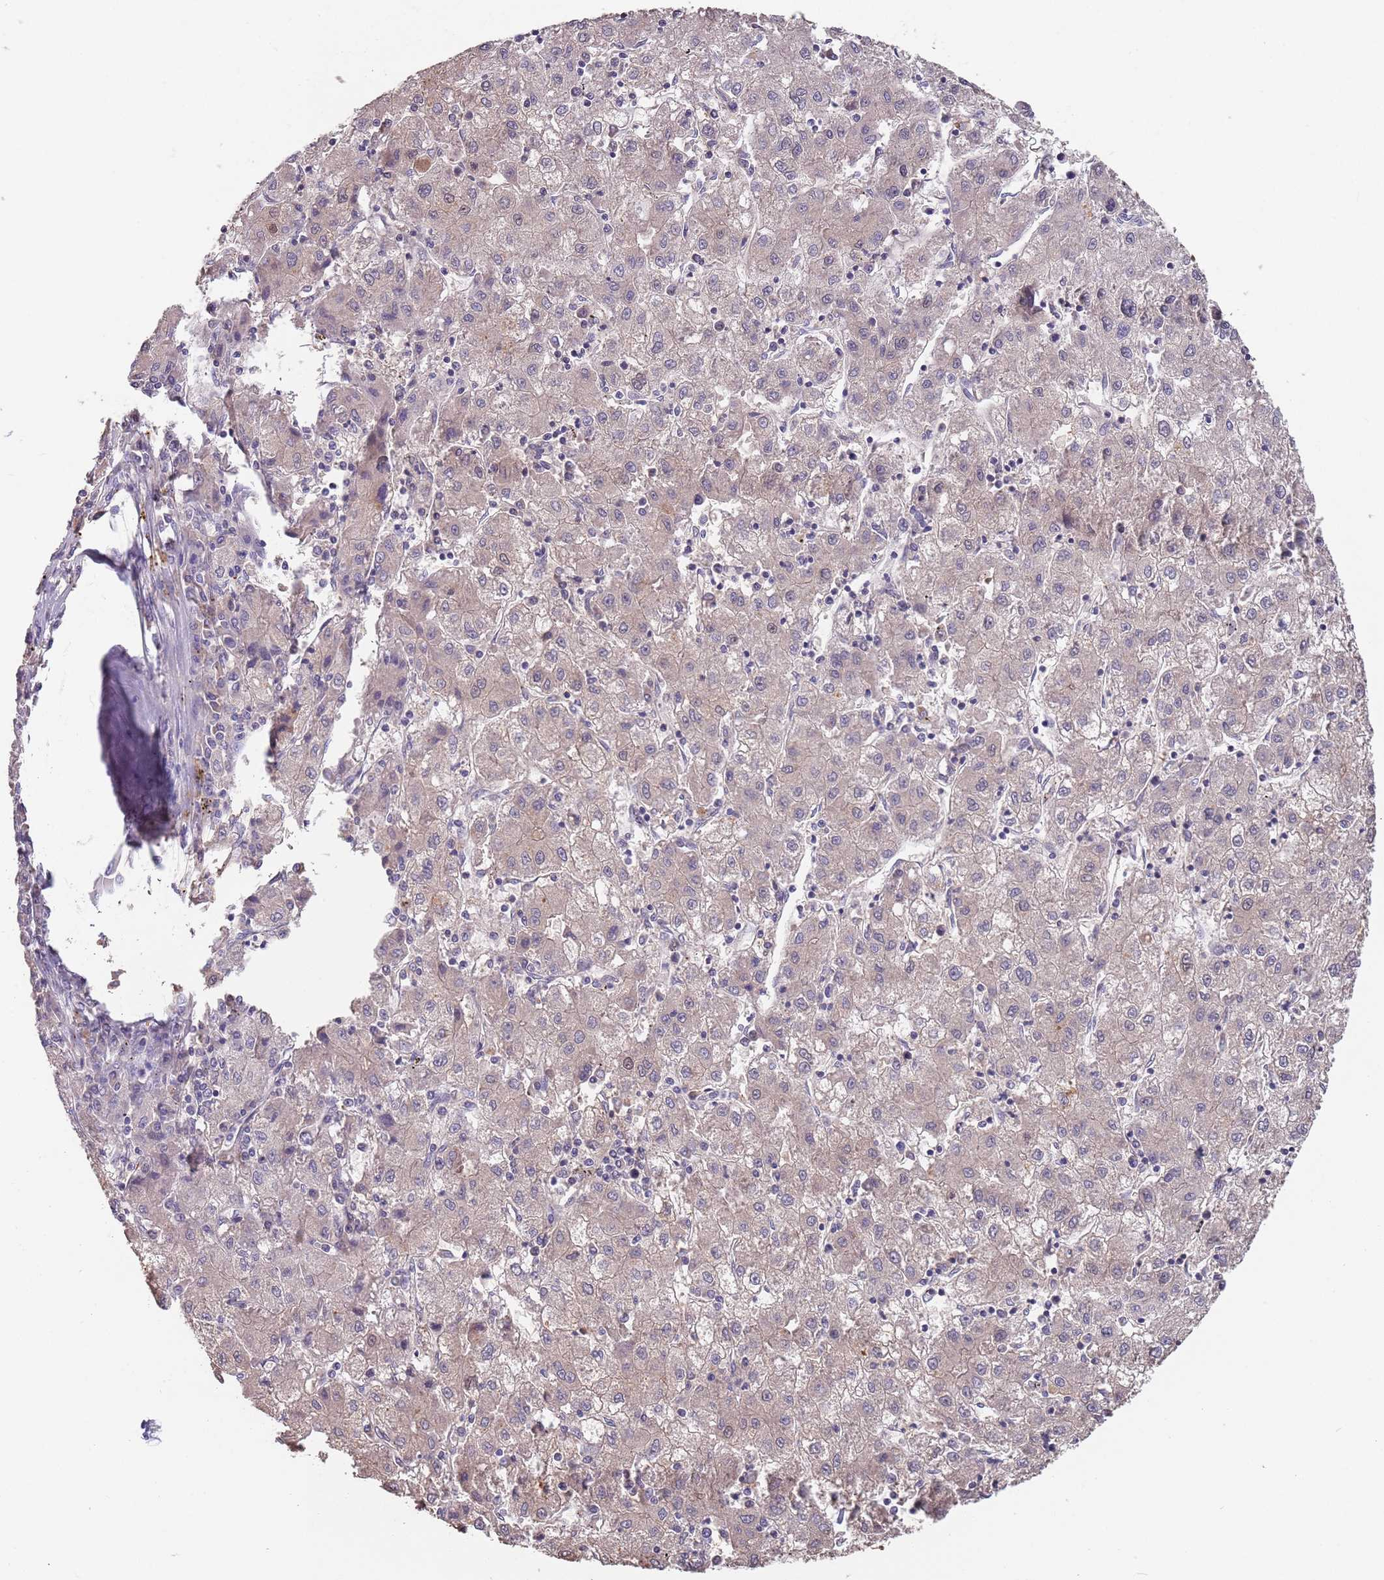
{"staining": {"intensity": "weak", "quantity": ">75%", "location": "cytoplasmic/membranous"}, "tissue": "liver cancer", "cell_type": "Tumor cells", "image_type": "cancer", "snomed": [{"axis": "morphology", "description": "Carcinoma, Hepatocellular, NOS"}, {"axis": "topography", "description": "Liver"}], "caption": "DAB immunohistochemical staining of human liver cancer shows weak cytoplasmic/membranous protein expression in approximately >75% of tumor cells. The protein of interest is shown in brown color, while the nuclei are stained blue.", "gene": "MAN1C1", "patient": {"sex": "male", "age": 72}}